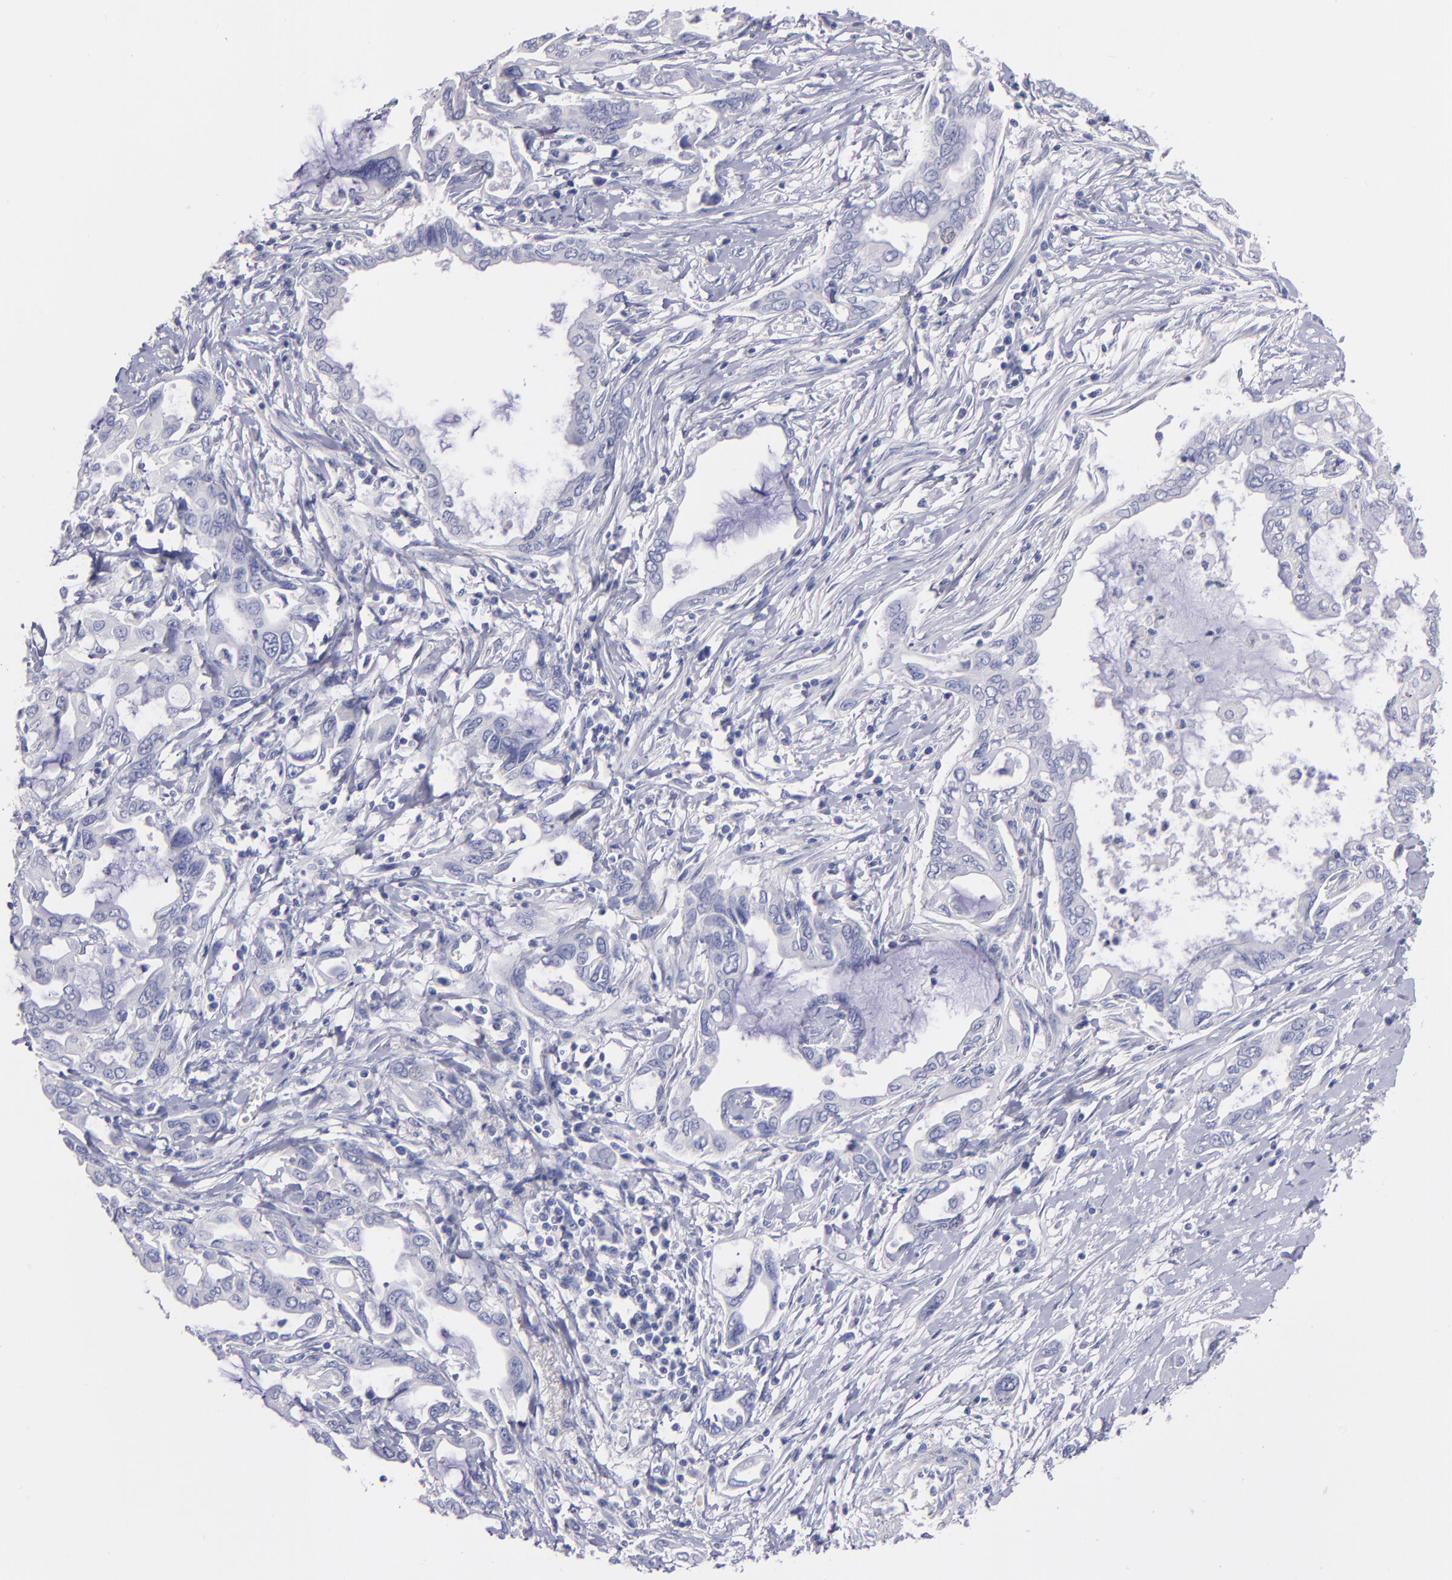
{"staining": {"intensity": "moderate", "quantity": "<25%", "location": "cytoplasmic/membranous"}, "tissue": "pancreatic cancer", "cell_type": "Tumor cells", "image_type": "cancer", "snomed": [{"axis": "morphology", "description": "Adenocarcinoma, NOS"}, {"axis": "topography", "description": "Pancreas"}], "caption": "Adenocarcinoma (pancreatic) stained with a brown dye reveals moderate cytoplasmic/membranous positive positivity in approximately <25% of tumor cells.", "gene": "SNAP25", "patient": {"sex": "female", "age": 57}}